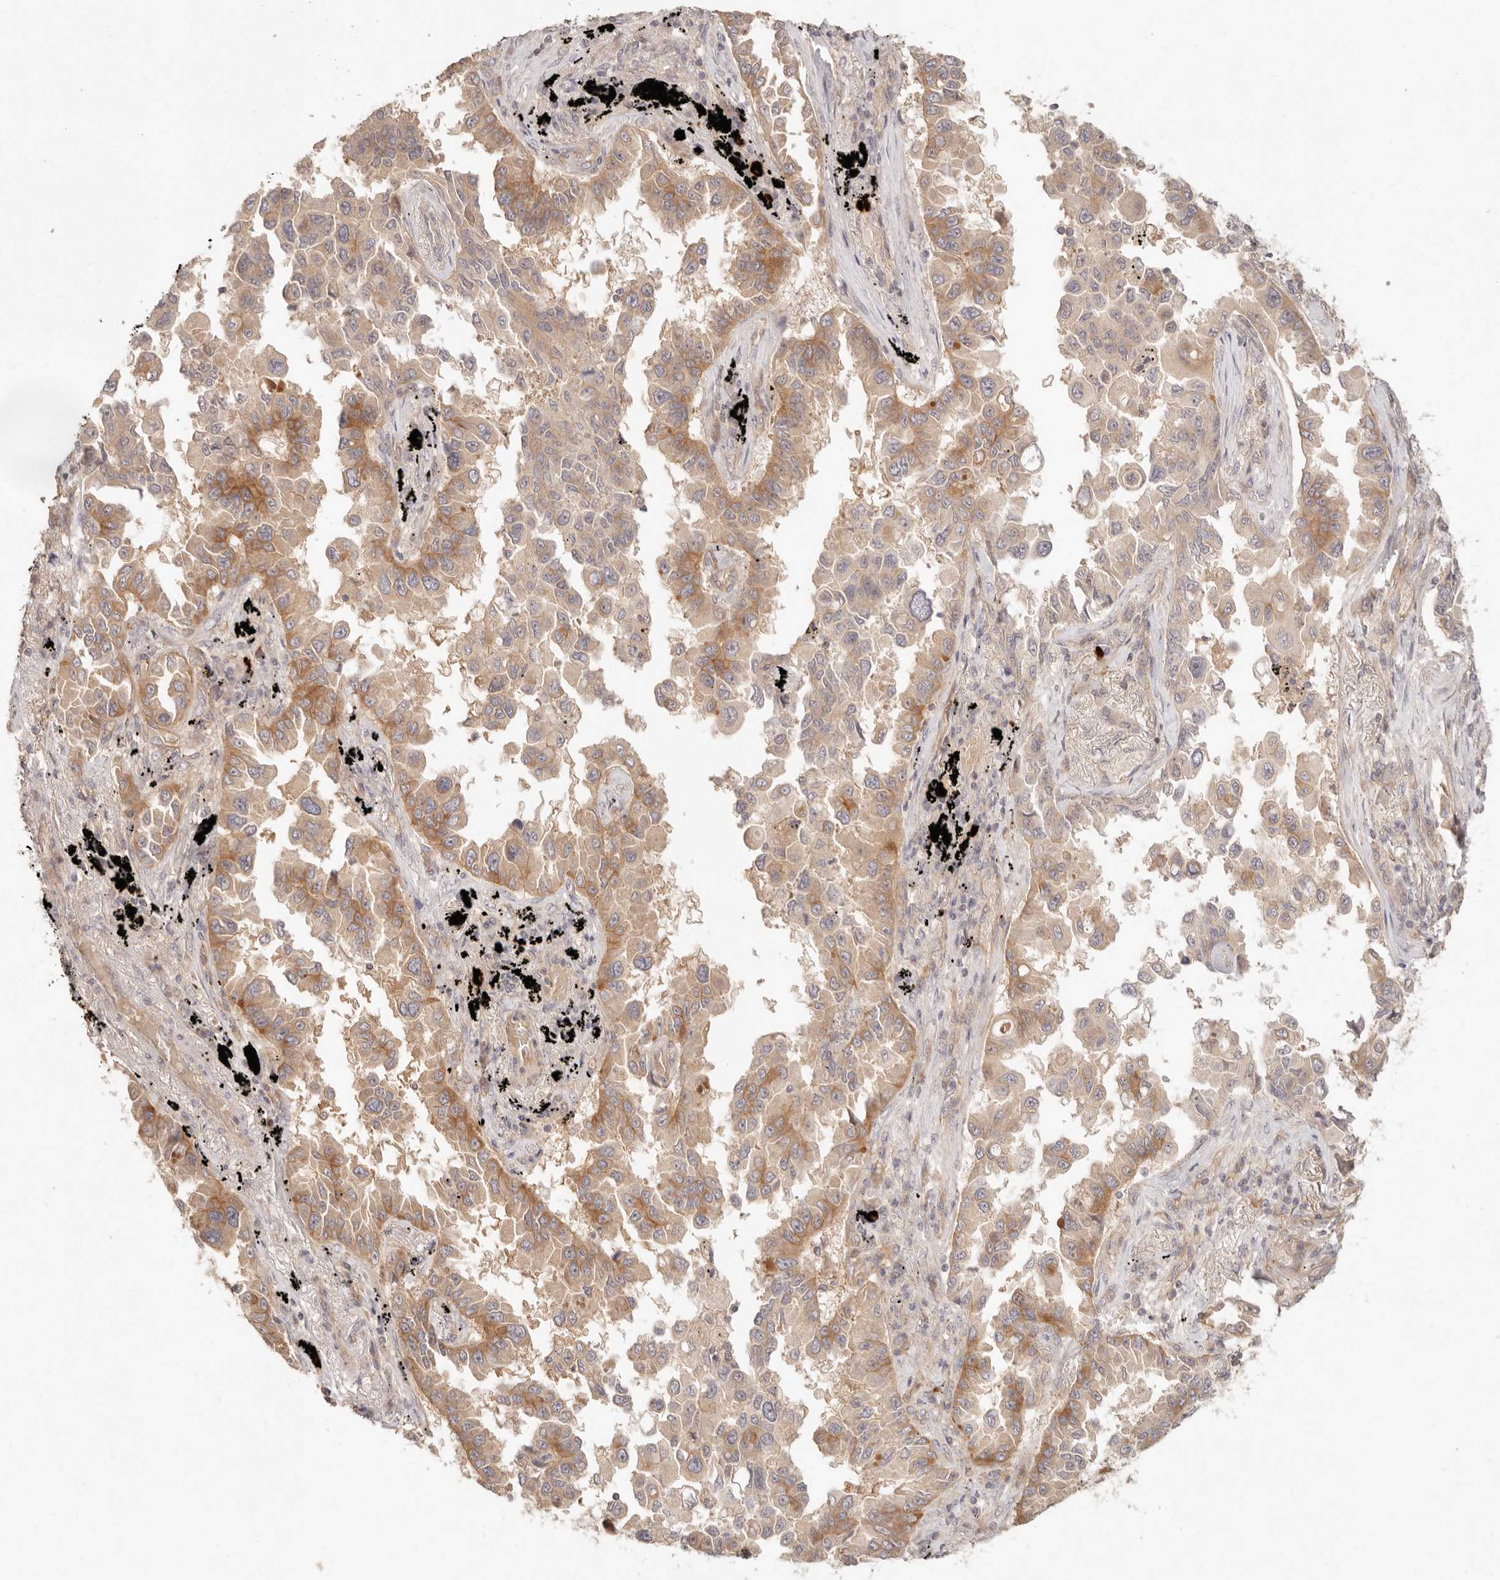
{"staining": {"intensity": "moderate", "quantity": ">75%", "location": "cytoplasmic/membranous"}, "tissue": "lung cancer", "cell_type": "Tumor cells", "image_type": "cancer", "snomed": [{"axis": "morphology", "description": "Adenocarcinoma, NOS"}, {"axis": "topography", "description": "Lung"}], "caption": "An image showing moderate cytoplasmic/membranous staining in about >75% of tumor cells in lung cancer (adenocarcinoma), as visualized by brown immunohistochemical staining.", "gene": "PPP1R3B", "patient": {"sex": "female", "age": 67}}